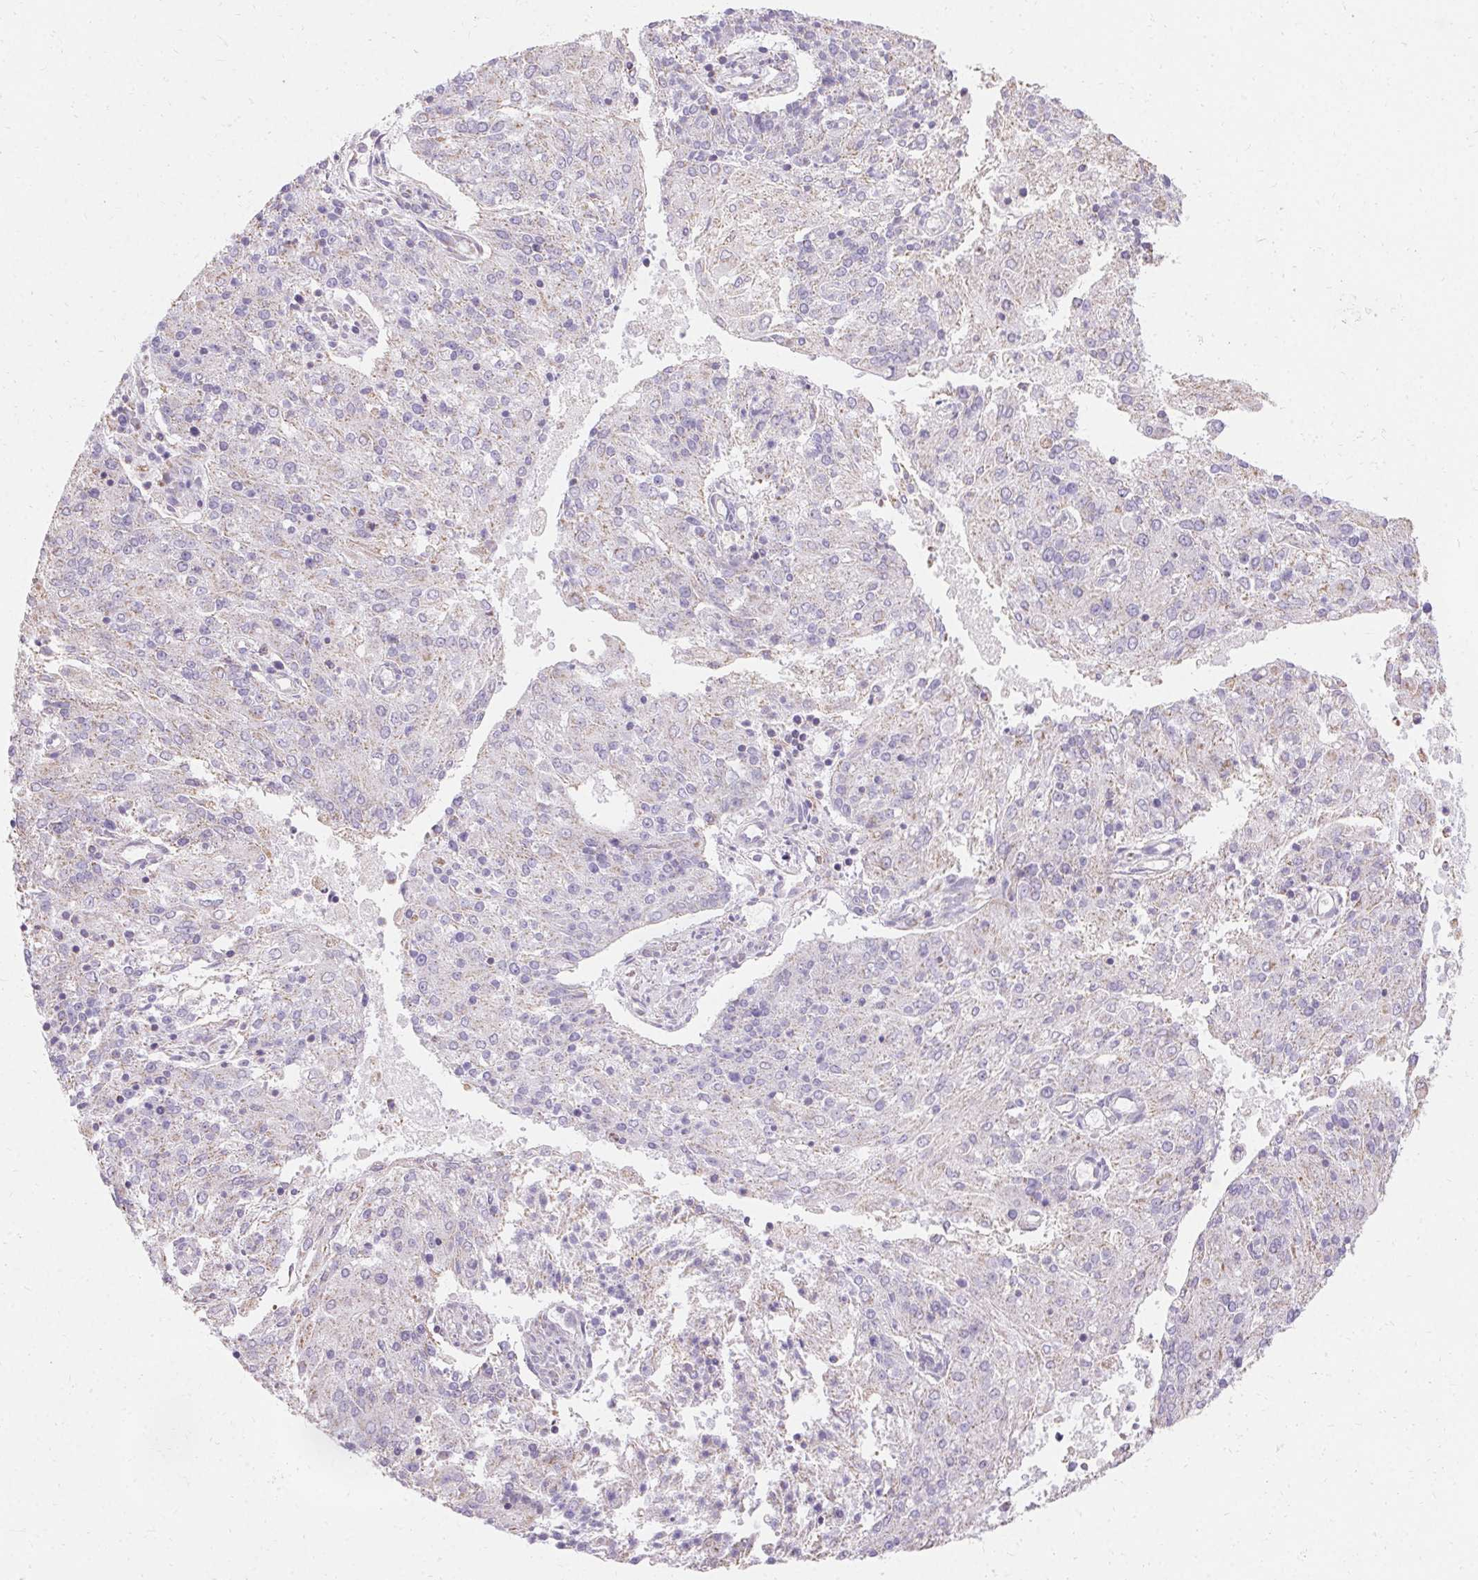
{"staining": {"intensity": "negative", "quantity": "none", "location": "none"}, "tissue": "endometrial cancer", "cell_type": "Tumor cells", "image_type": "cancer", "snomed": [{"axis": "morphology", "description": "Adenocarcinoma, NOS"}, {"axis": "topography", "description": "Endometrium"}], "caption": "Tumor cells show no significant positivity in adenocarcinoma (endometrial).", "gene": "ASGR2", "patient": {"sex": "female", "age": 82}}